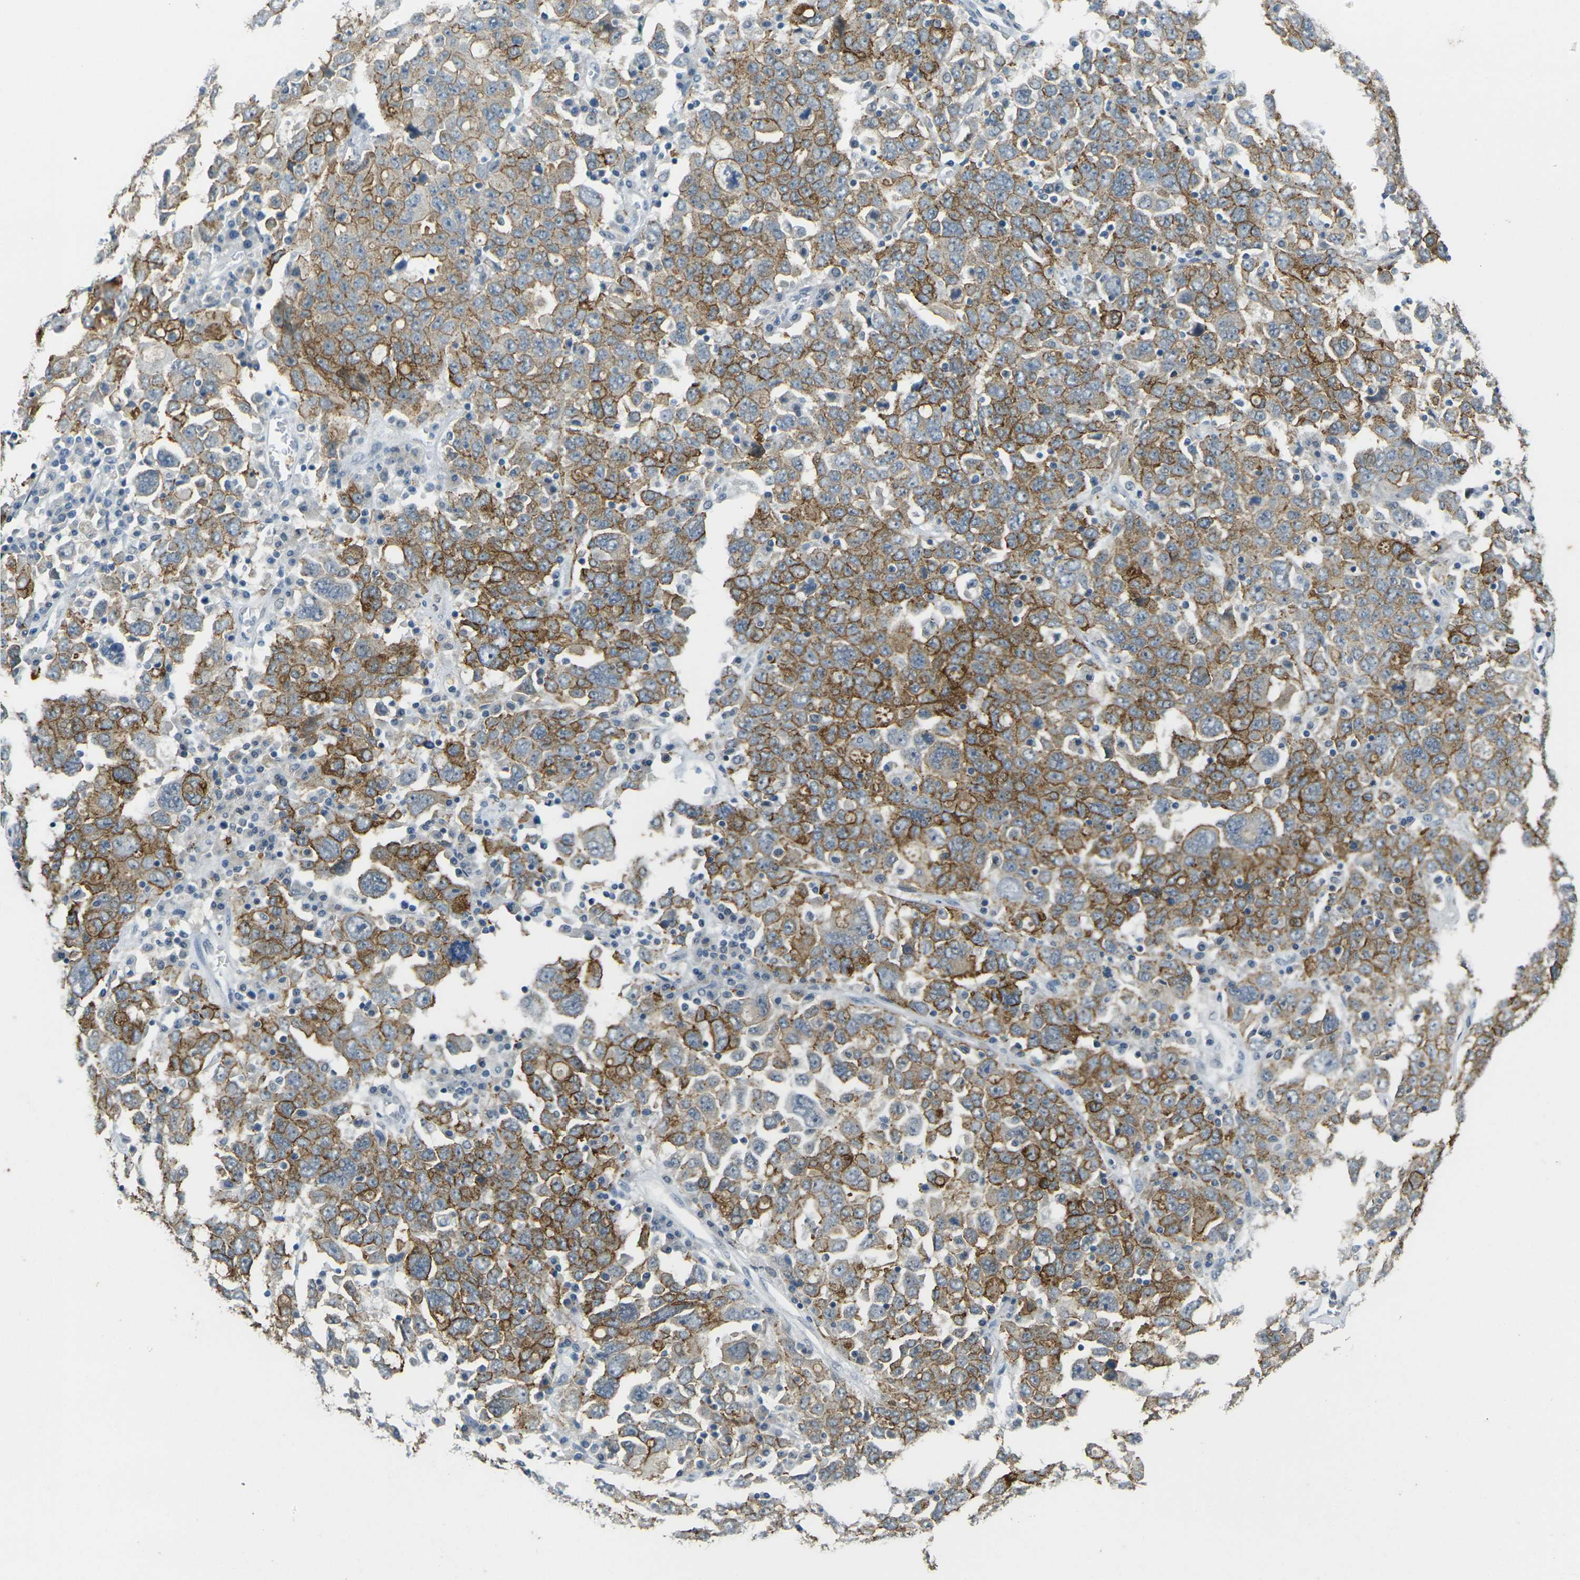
{"staining": {"intensity": "strong", "quantity": "25%-75%", "location": "cytoplasmic/membranous"}, "tissue": "ovarian cancer", "cell_type": "Tumor cells", "image_type": "cancer", "snomed": [{"axis": "morphology", "description": "Carcinoma, endometroid"}, {"axis": "topography", "description": "Ovary"}], "caption": "Brown immunohistochemical staining in ovarian cancer exhibits strong cytoplasmic/membranous expression in about 25%-75% of tumor cells.", "gene": "SPTBN2", "patient": {"sex": "female", "age": 62}}